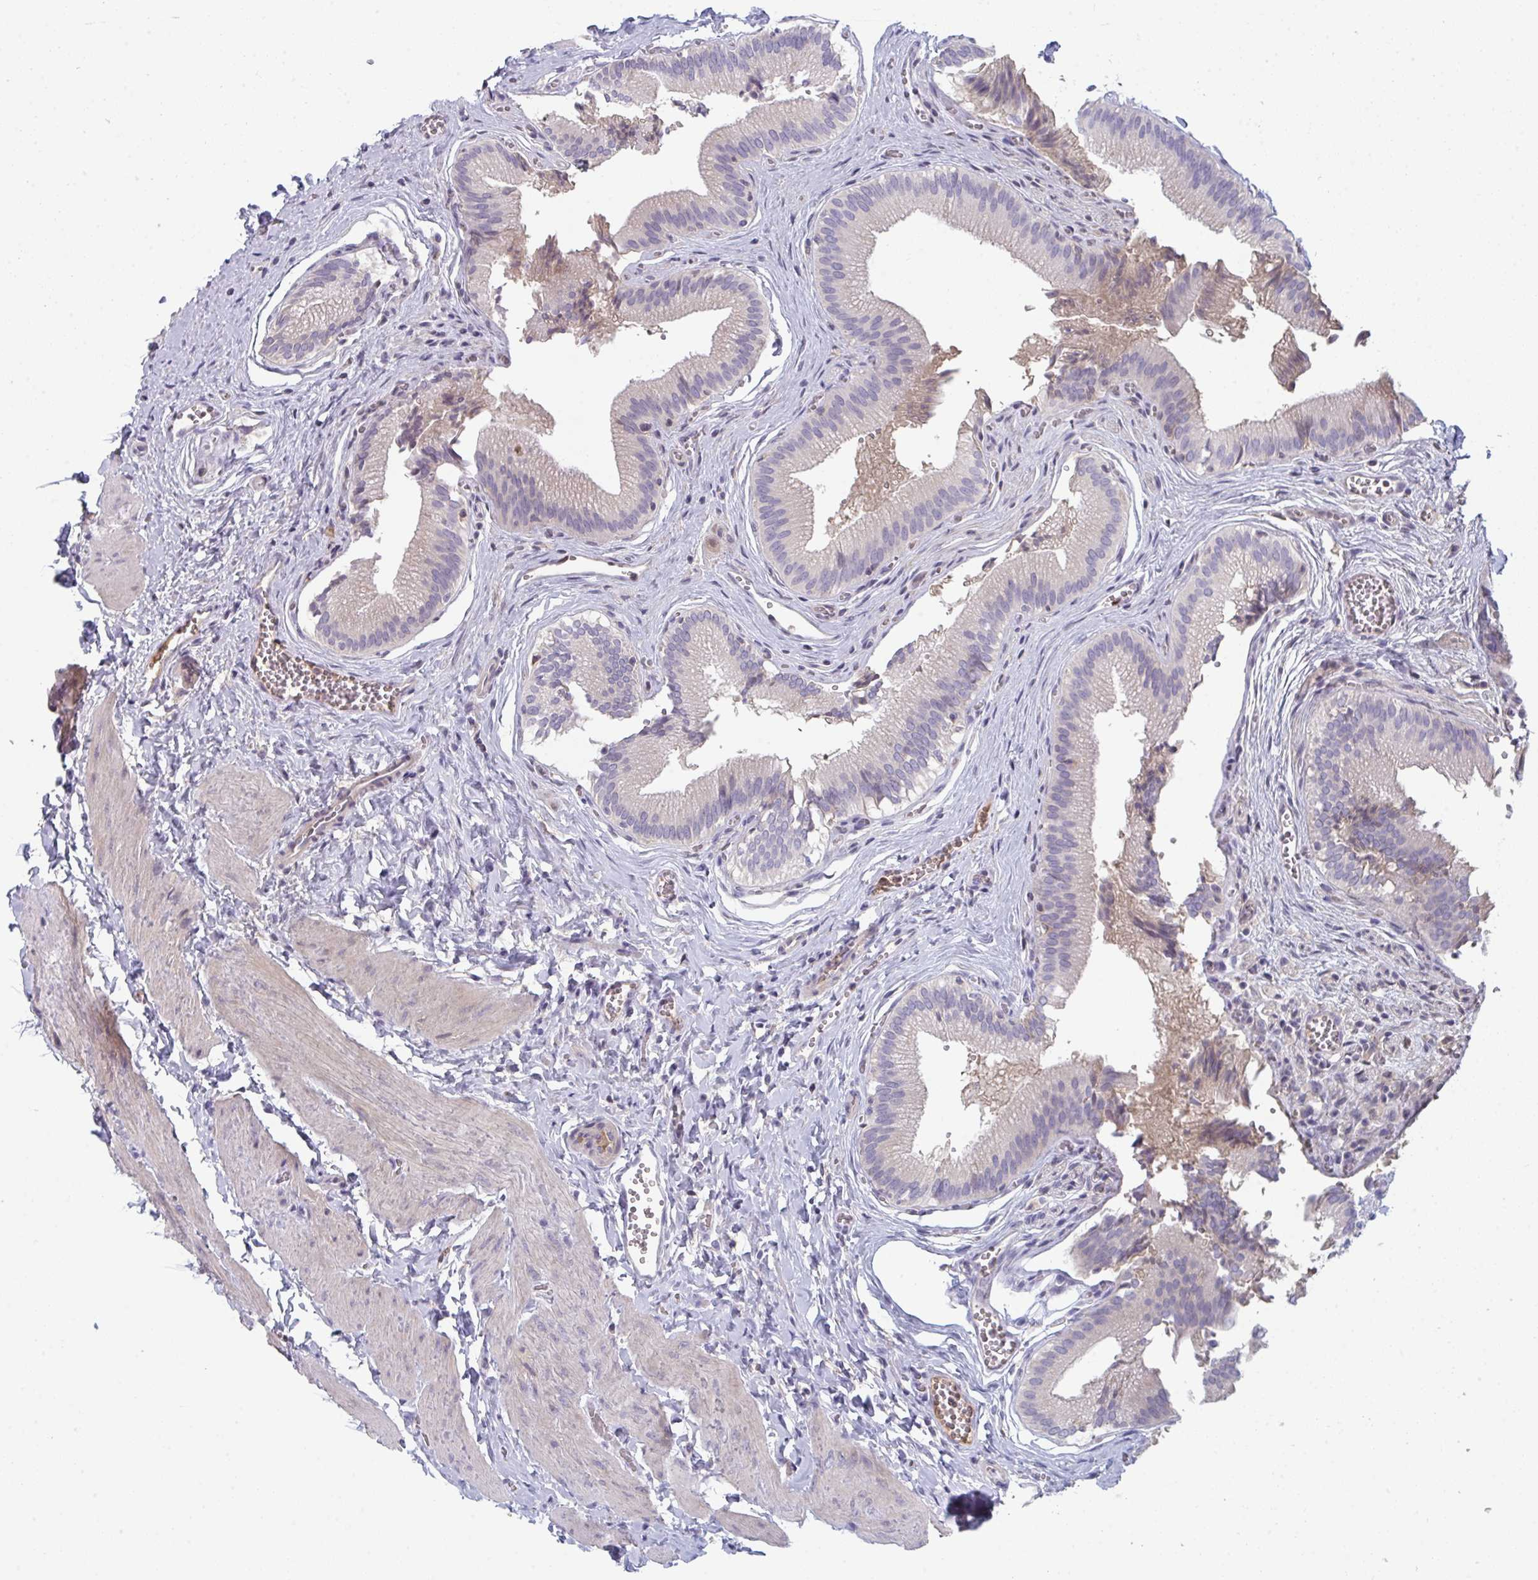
{"staining": {"intensity": "negative", "quantity": "none", "location": "none"}, "tissue": "gallbladder", "cell_type": "Glandular cells", "image_type": "normal", "snomed": [{"axis": "morphology", "description": "Normal tissue, NOS"}, {"axis": "topography", "description": "Gallbladder"}], "caption": "The immunohistochemistry (IHC) micrograph has no significant positivity in glandular cells of gallbladder.", "gene": "HGFAC", "patient": {"sex": "male", "age": 17}}